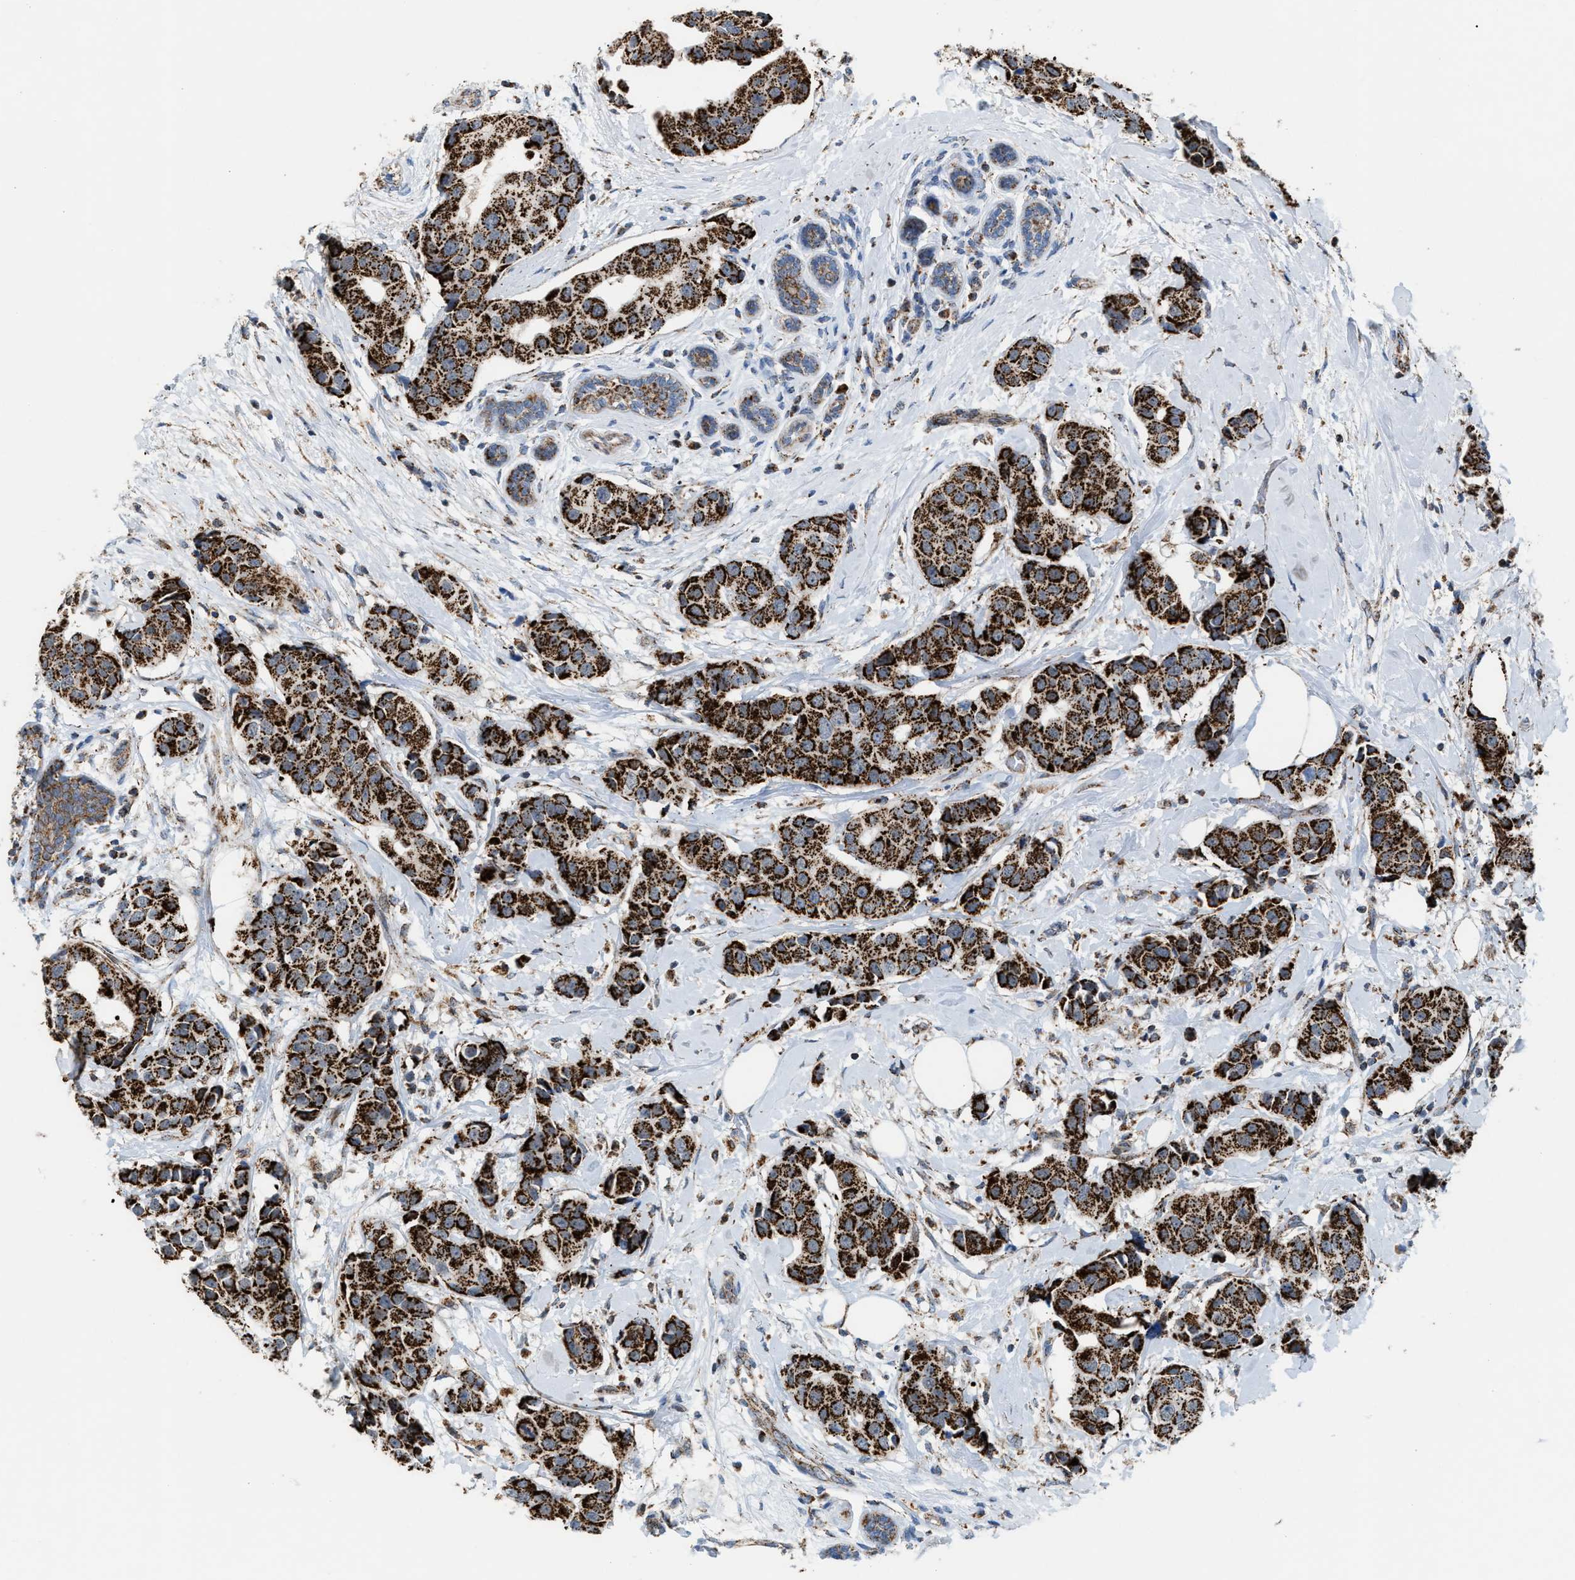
{"staining": {"intensity": "strong", "quantity": ">75%", "location": "cytoplasmic/membranous"}, "tissue": "breast cancer", "cell_type": "Tumor cells", "image_type": "cancer", "snomed": [{"axis": "morphology", "description": "Normal tissue, NOS"}, {"axis": "morphology", "description": "Duct carcinoma"}, {"axis": "topography", "description": "Breast"}], "caption": "DAB (3,3'-diaminobenzidine) immunohistochemical staining of breast cancer displays strong cytoplasmic/membranous protein staining in approximately >75% of tumor cells. Immunohistochemistry stains the protein in brown and the nuclei are stained blue.", "gene": "PMPCA", "patient": {"sex": "female", "age": 39}}